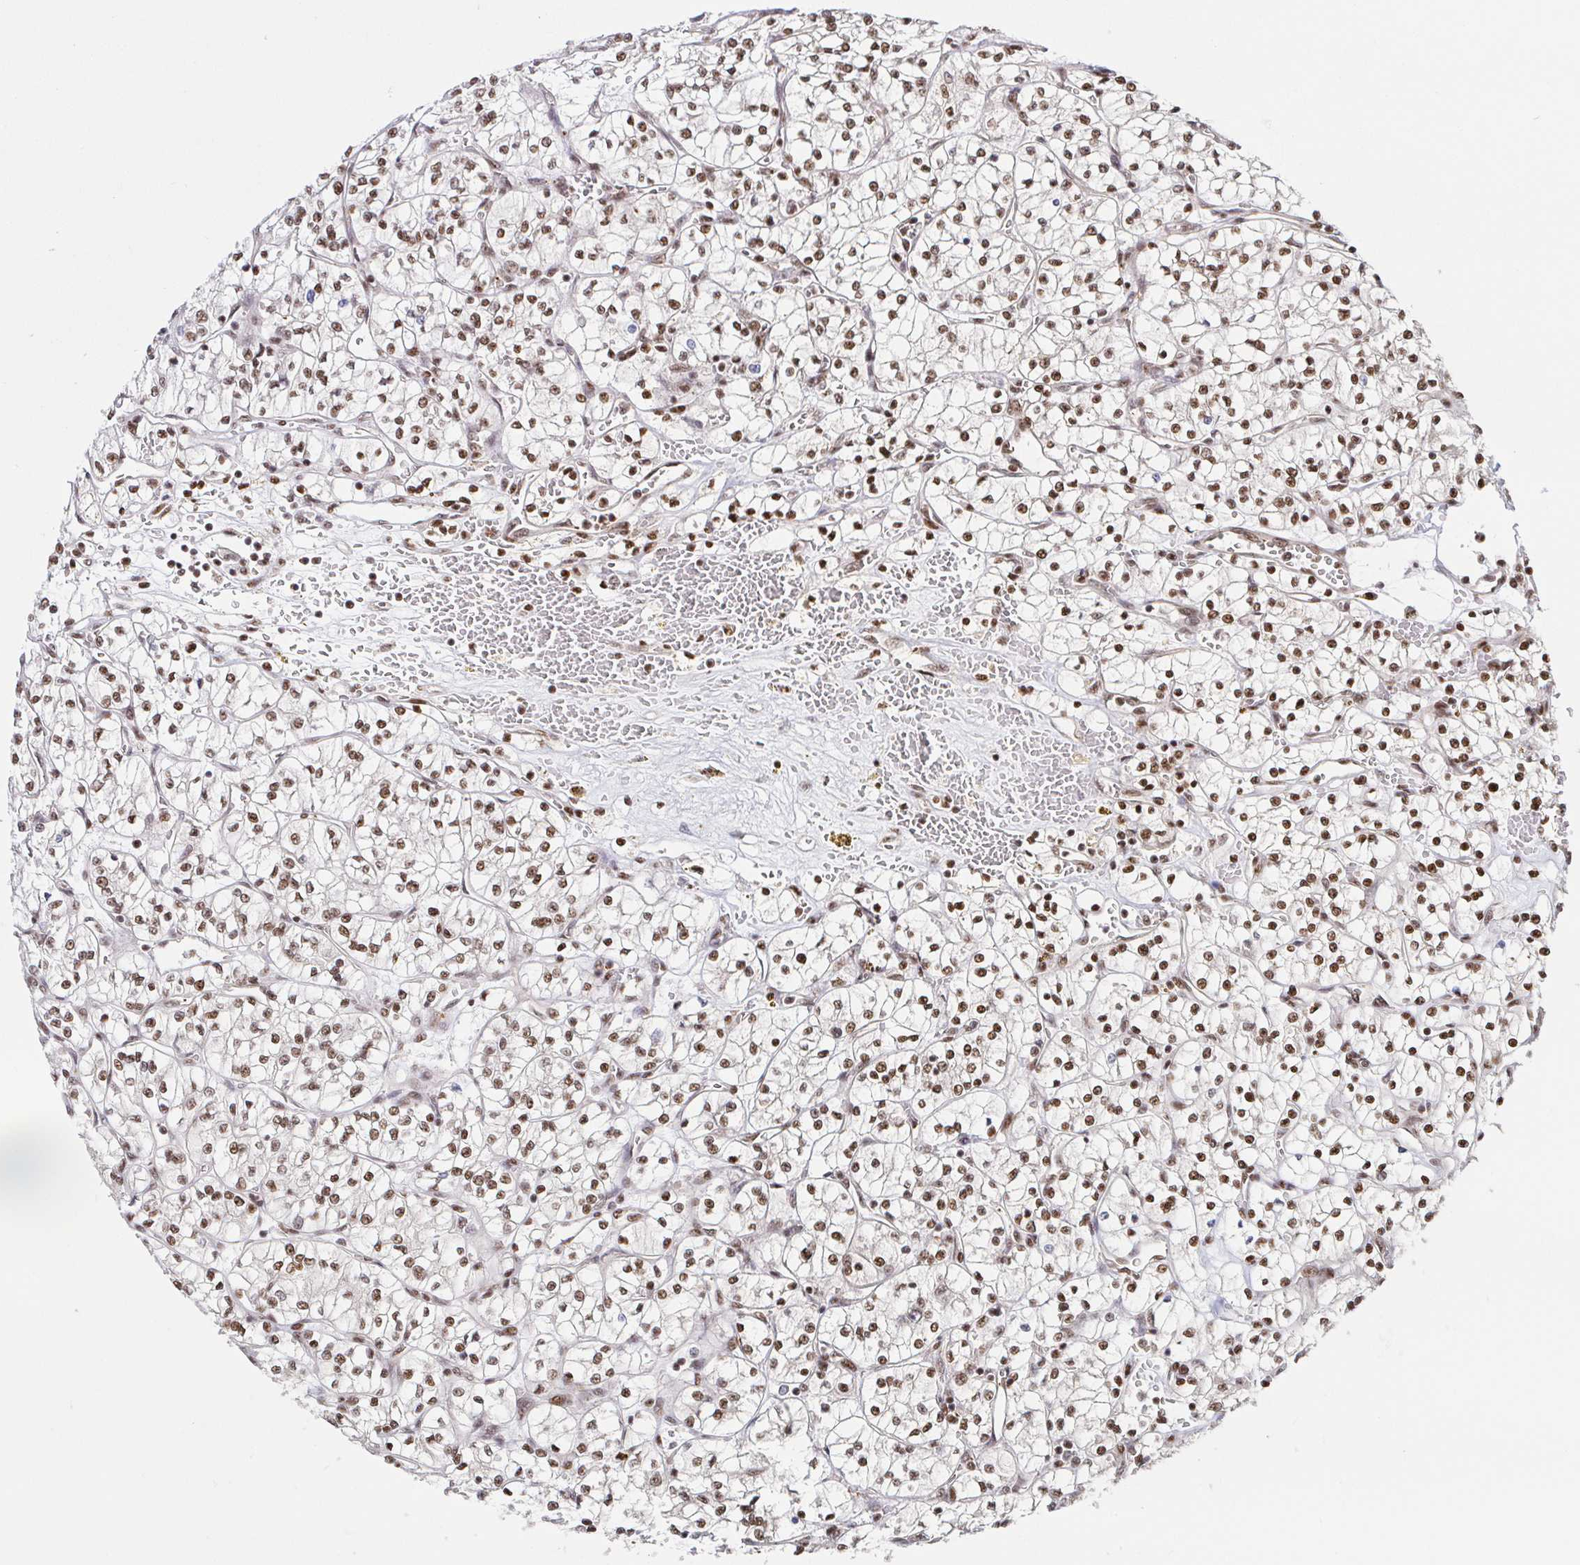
{"staining": {"intensity": "moderate", "quantity": ">75%", "location": "nuclear"}, "tissue": "renal cancer", "cell_type": "Tumor cells", "image_type": "cancer", "snomed": [{"axis": "morphology", "description": "Adenocarcinoma, NOS"}, {"axis": "topography", "description": "Kidney"}], "caption": "Immunohistochemical staining of renal cancer exhibits medium levels of moderate nuclear staining in approximately >75% of tumor cells. Using DAB (3,3'-diaminobenzidine) (brown) and hematoxylin (blue) stains, captured at high magnification using brightfield microscopy.", "gene": "SP3", "patient": {"sex": "female", "age": 64}}